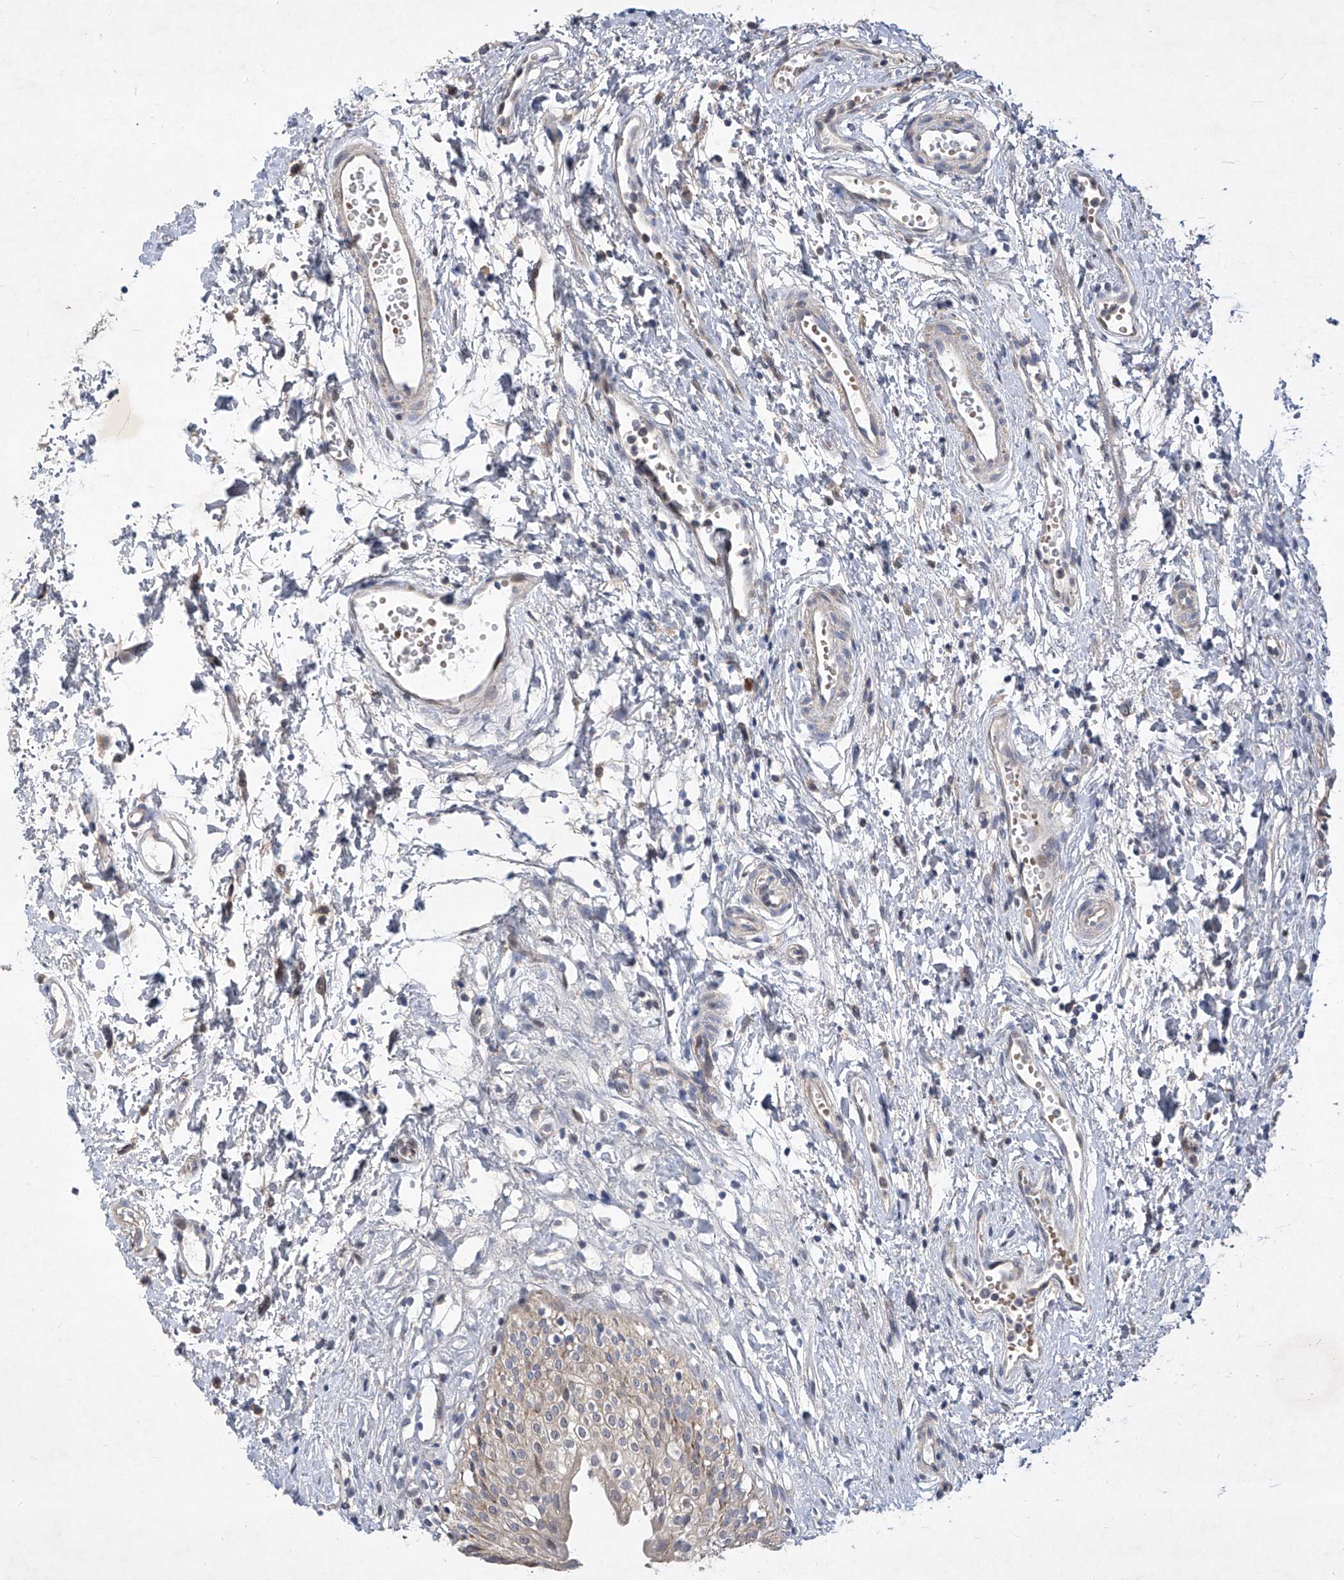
{"staining": {"intensity": "weak", "quantity": ">75%", "location": "cytoplasmic/membranous"}, "tissue": "urinary bladder", "cell_type": "Urothelial cells", "image_type": "normal", "snomed": [{"axis": "morphology", "description": "Normal tissue, NOS"}, {"axis": "topography", "description": "Urinary bladder"}], "caption": "IHC of benign human urinary bladder demonstrates low levels of weak cytoplasmic/membranous staining in approximately >75% of urothelial cells.", "gene": "COQ3", "patient": {"sex": "male", "age": 51}}